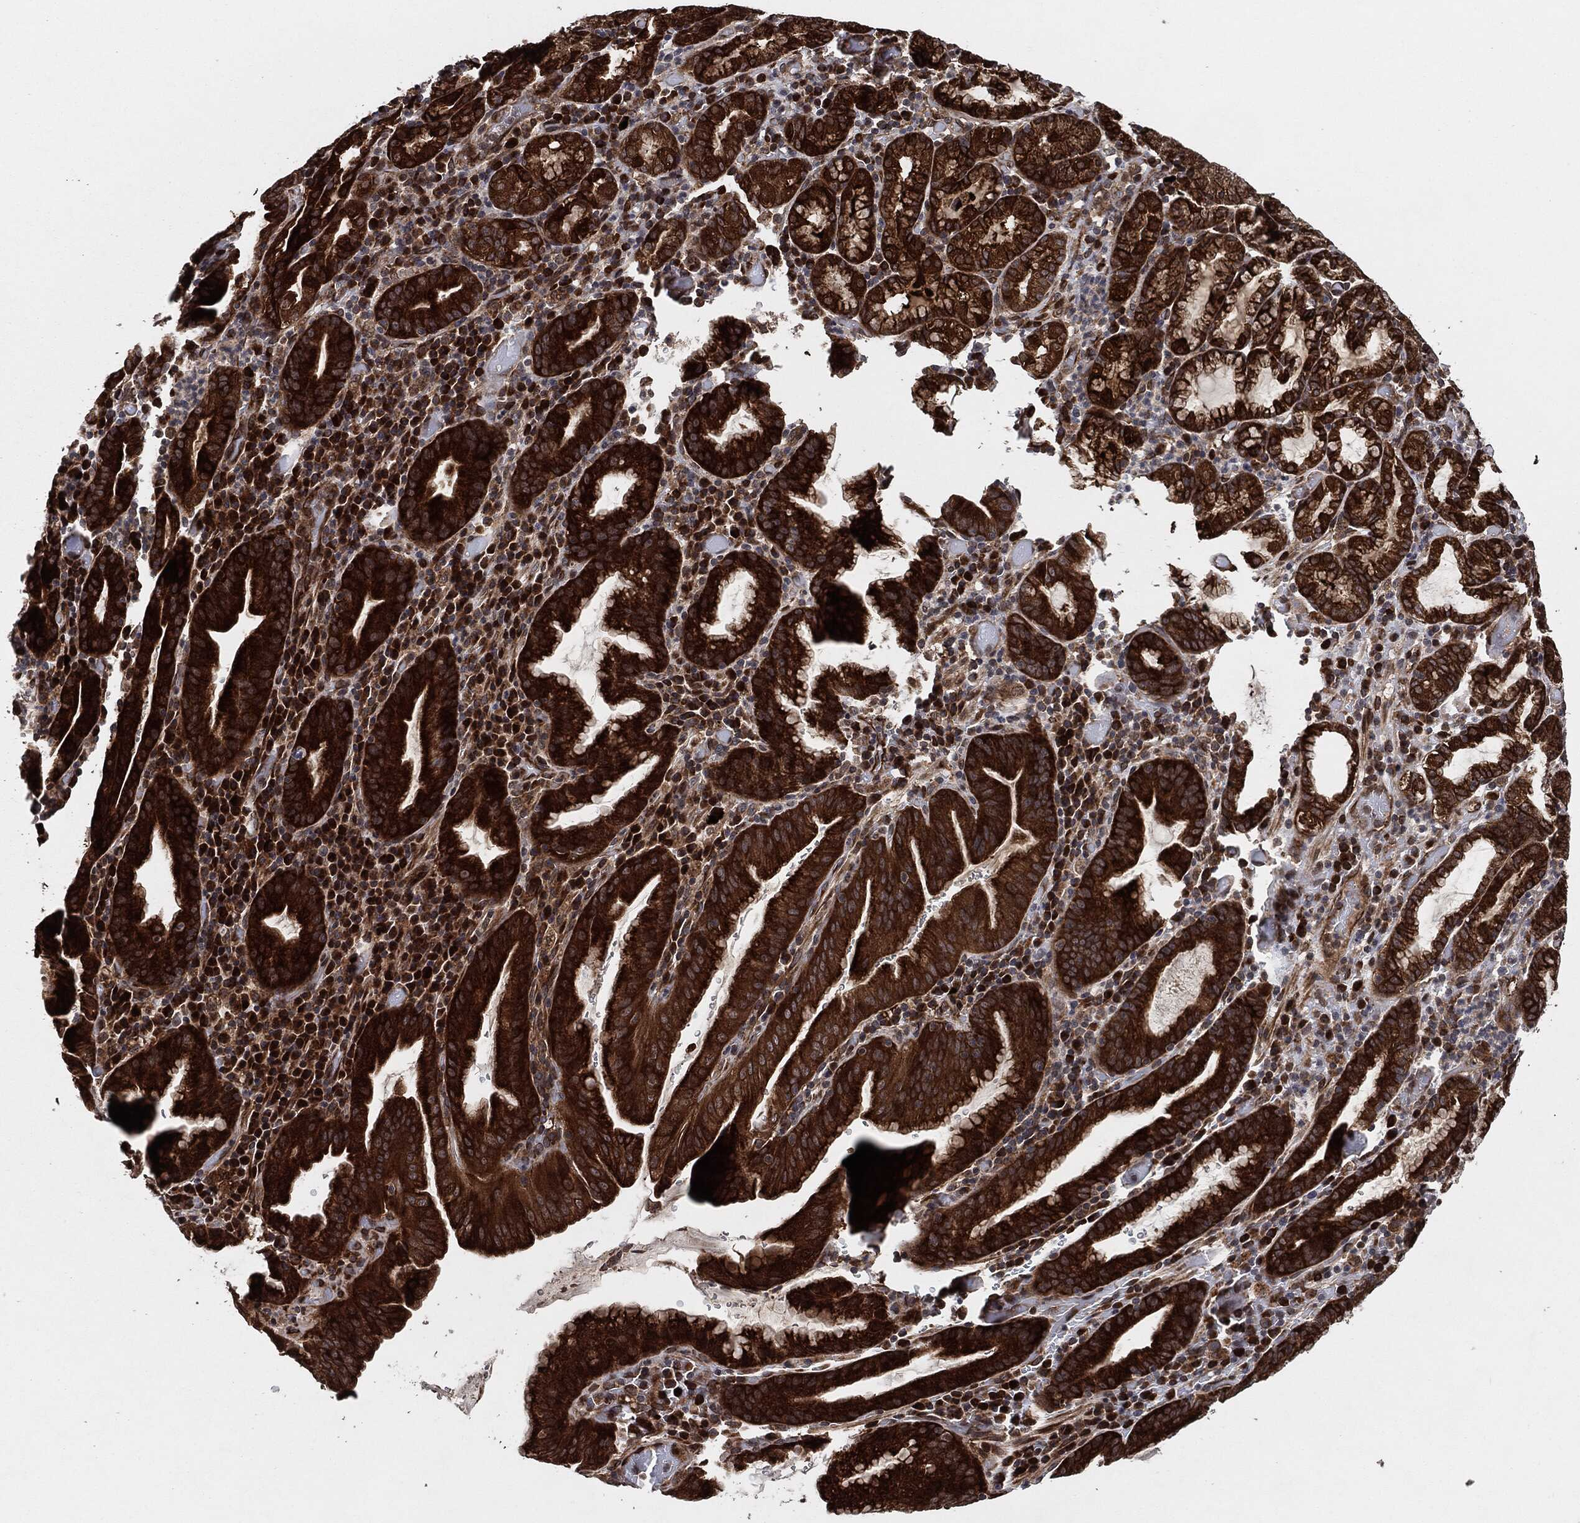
{"staining": {"intensity": "strong", "quantity": ">75%", "location": "cytoplasmic/membranous"}, "tissue": "stomach cancer", "cell_type": "Tumor cells", "image_type": "cancer", "snomed": [{"axis": "morphology", "description": "Adenocarcinoma, NOS"}, {"axis": "topography", "description": "Stomach"}], "caption": "Human adenocarcinoma (stomach) stained with a protein marker exhibits strong staining in tumor cells.", "gene": "BCAR1", "patient": {"sex": "male", "age": 79}}